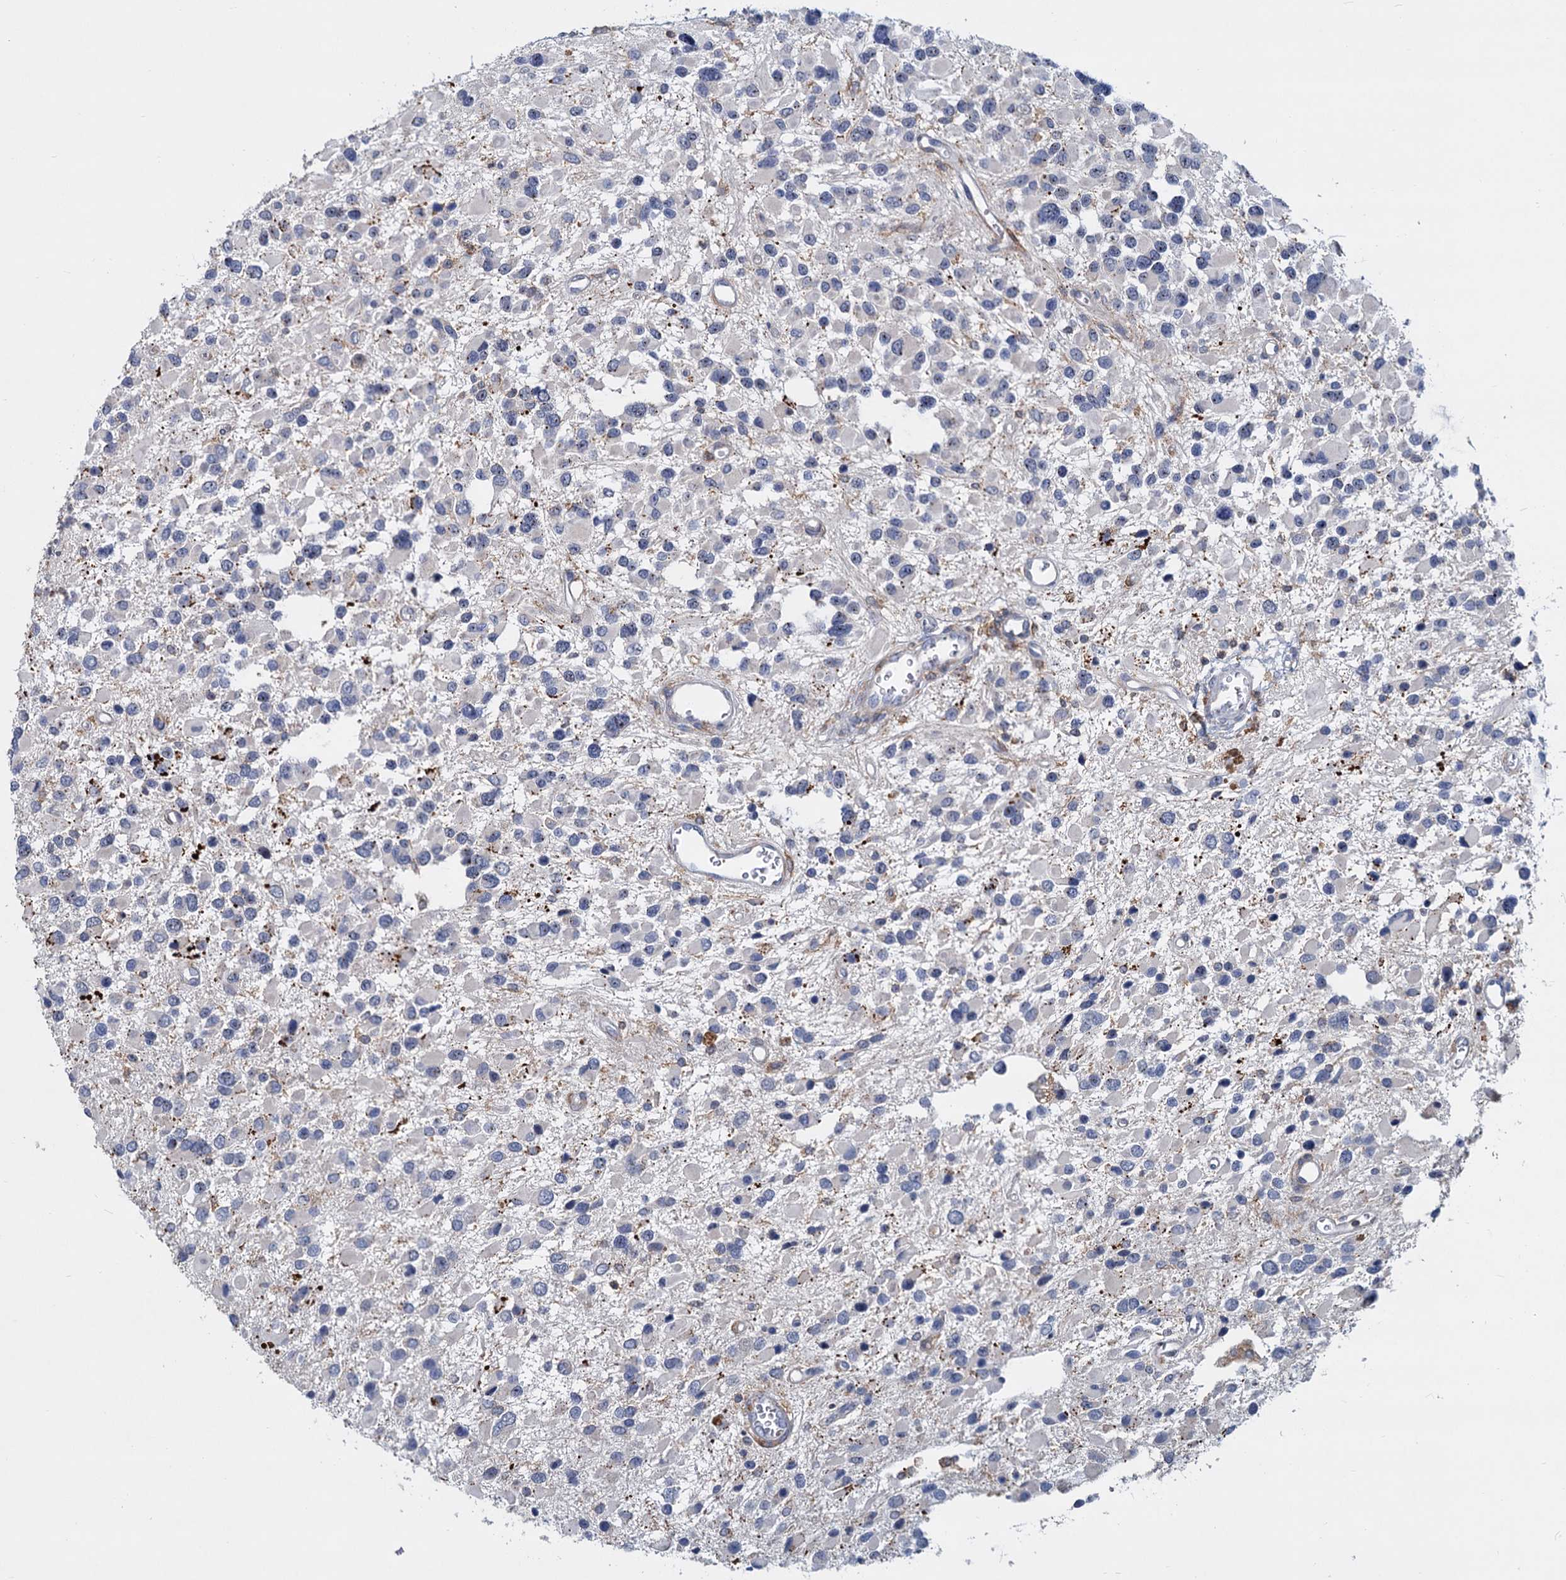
{"staining": {"intensity": "negative", "quantity": "none", "location": "none"}, "tissue": "glioma", "cell_type": "Tumor cells", "image_type": "cancer", "snomed": [{"axis": "morphology", "description": "Glioma, malignant, High grade"}, {"axis": "topography", "description": "Brain"}], "caption": "A photomicrograph of human glioma is negative for staining in tumor cells.", "gene": "LRCH4", "patient": {"sex": "male", "age": 53}}